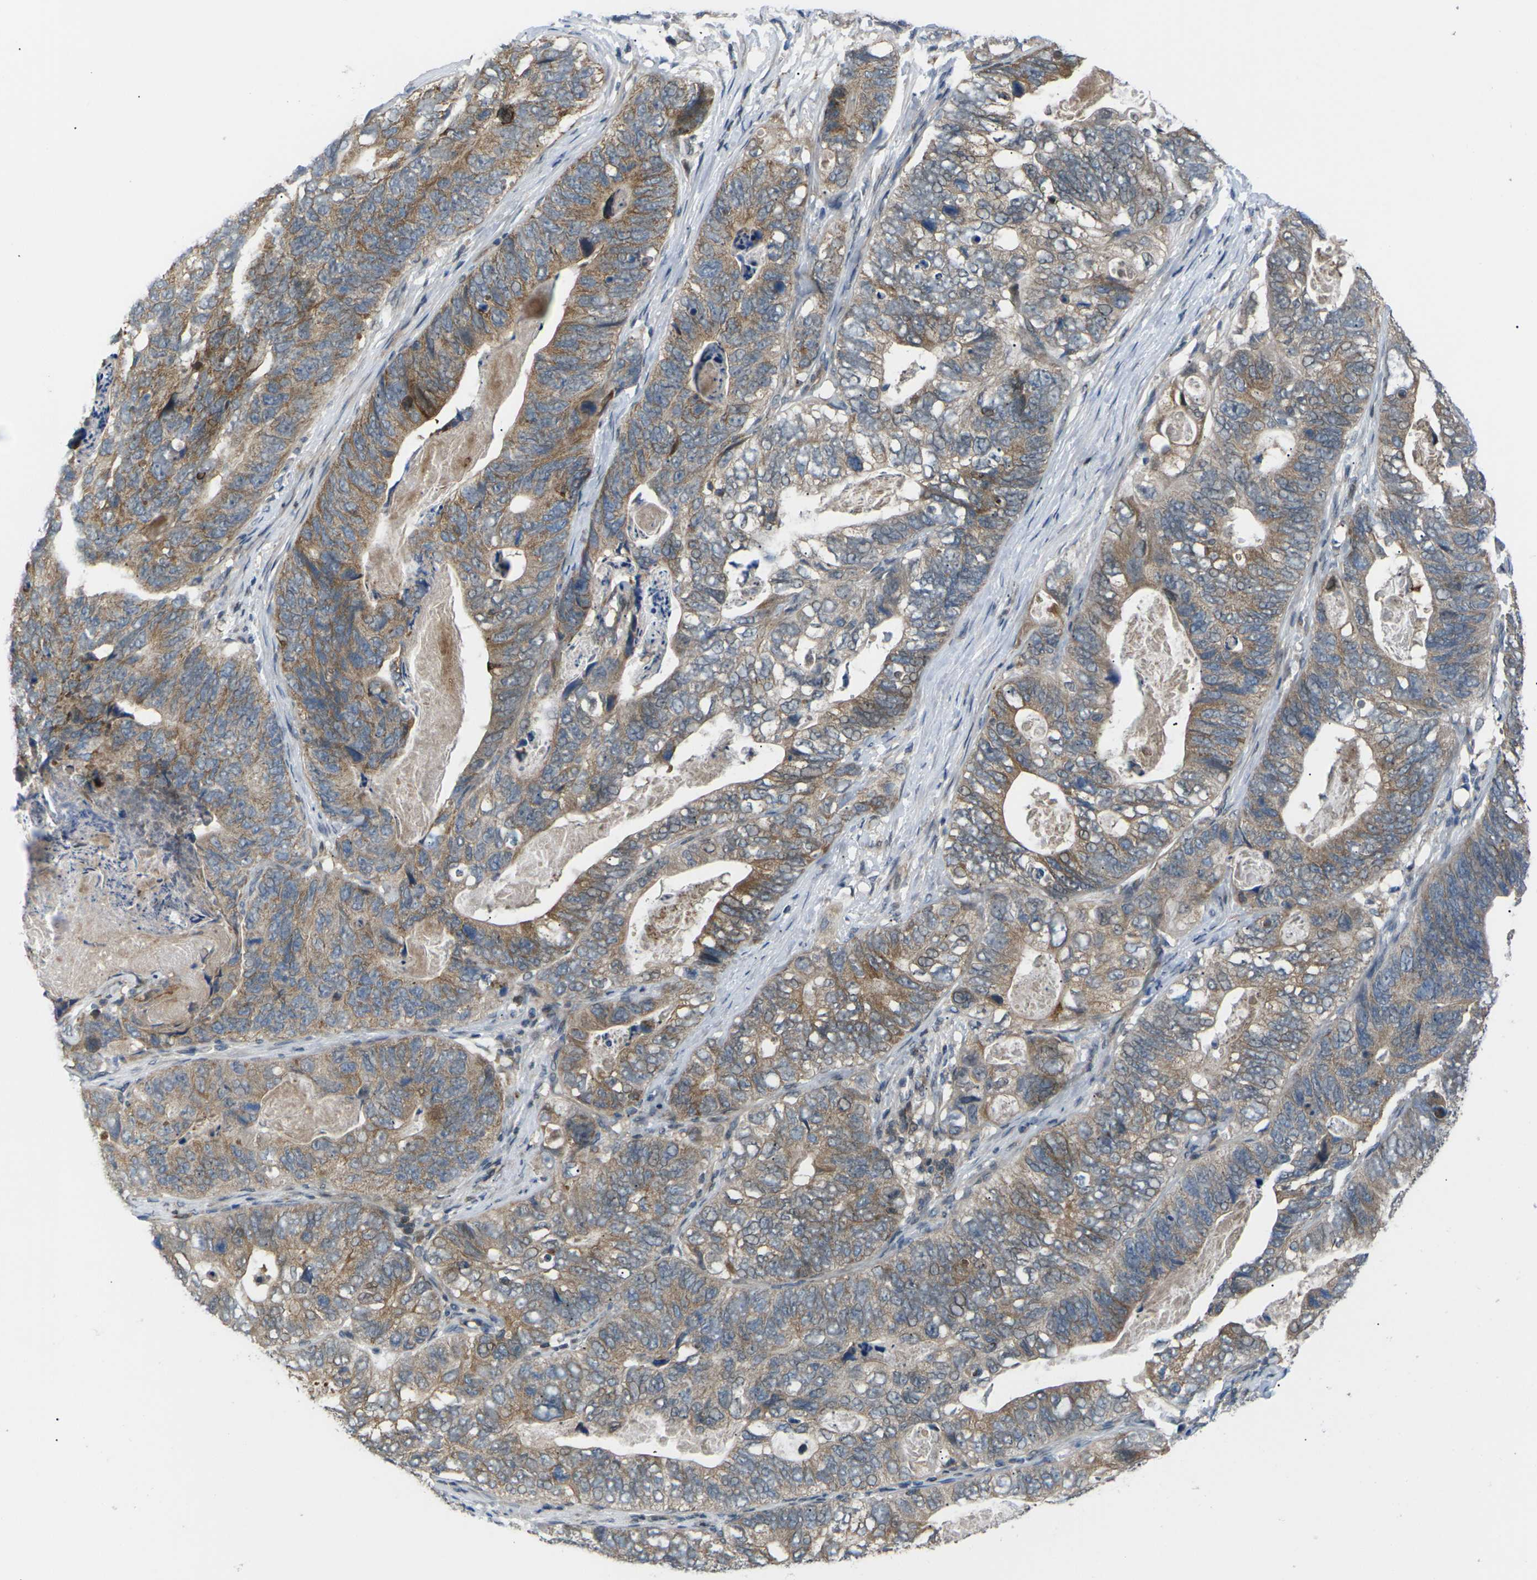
{"staining": {"intensity": "moderate", "quantity": ">75%", "location": "cytoplasmic/membranous"}, "tissue": "stomach cancer", "cell_type": "Tumor cells", "image_type": "cancer", "snomed": [{"axis": "morphology", "description": "Adenocarcinoma, NOS"}, {"axis": "topography", "description": "Stomach"}], "caption": "Immunohistochemical staining of stomach cancer reveals moderate cytoplasmic/membranous protein staining in approximately >75% of tumor cells.", "gene": "RPS6KA3", "patient": {"sex": "female", "age": 89}}